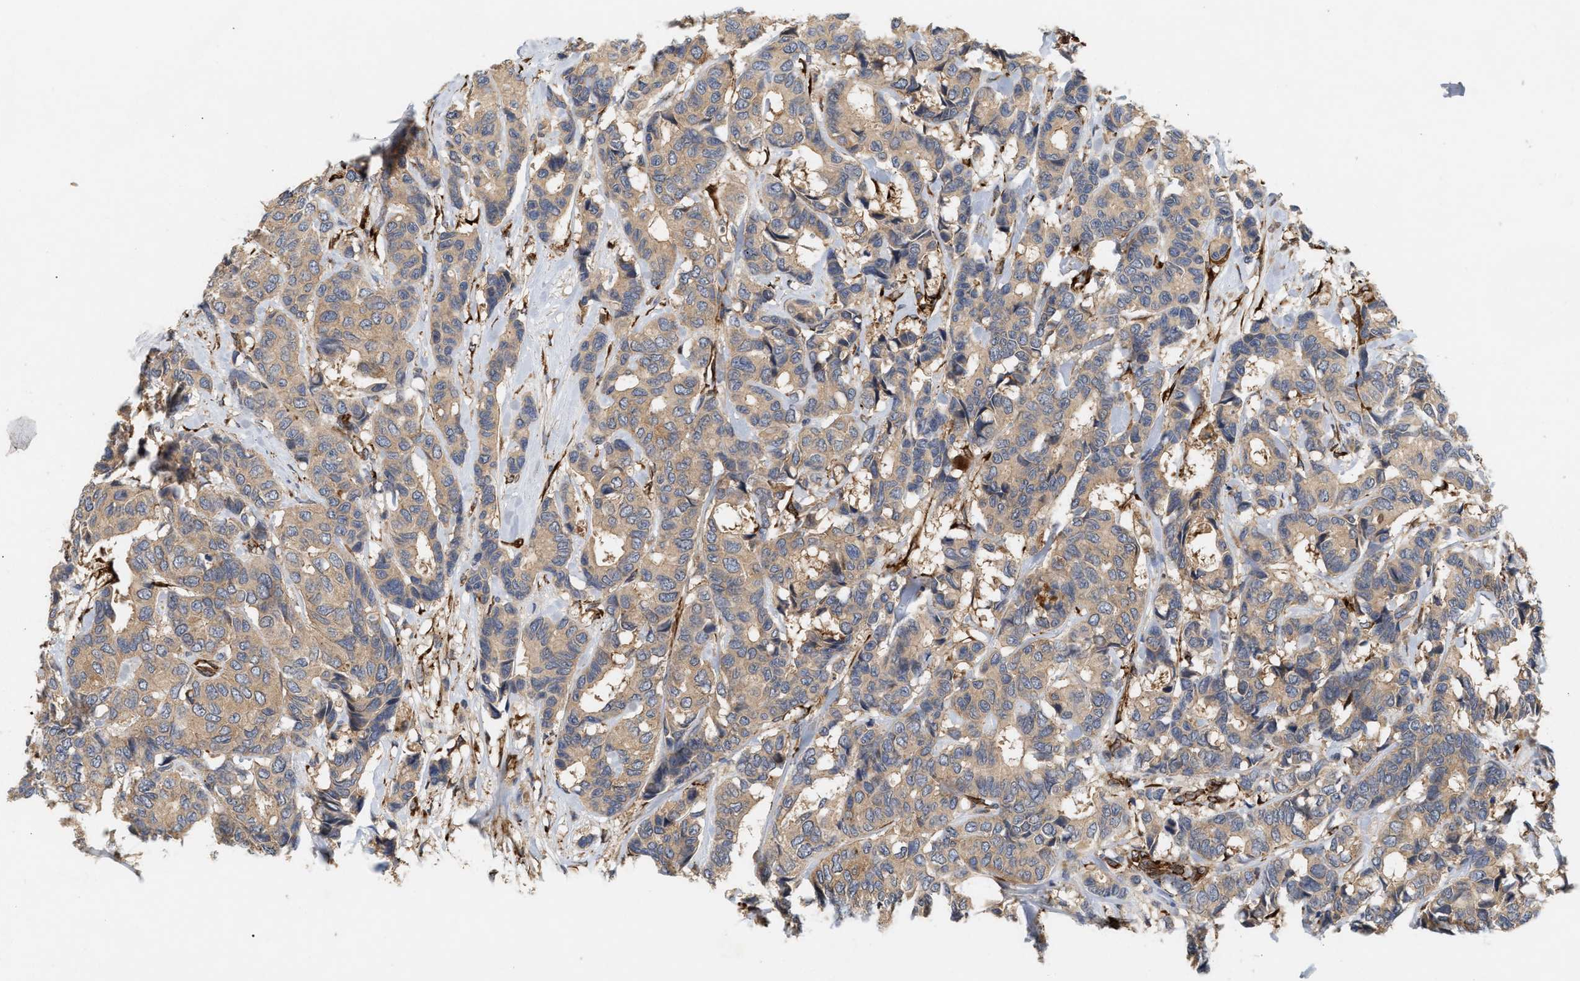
{"staining": {"intensity": "weak", "quantity": ">75%", "location": "cytoplasmic/membranous"}, "tissue": "breast cancer", "cell_type": "Tumor cells", "image_type": "cancer", "snomed": [{"axis": "morphology", "description": "Duct carcinoma"}, {"axis": "topography", "description": "Breast"}], "caption": "This histopathology image displays breast cancer (intraductal carcinoma) stained with IHC to label a protein in brown. The cytoplasmic/membranous of tumor cells show weak positivity for the protein. Nuclei are counter-stained blue.", "gene": "PLCD1", "patient": {"sex": "female", "age": 87}}